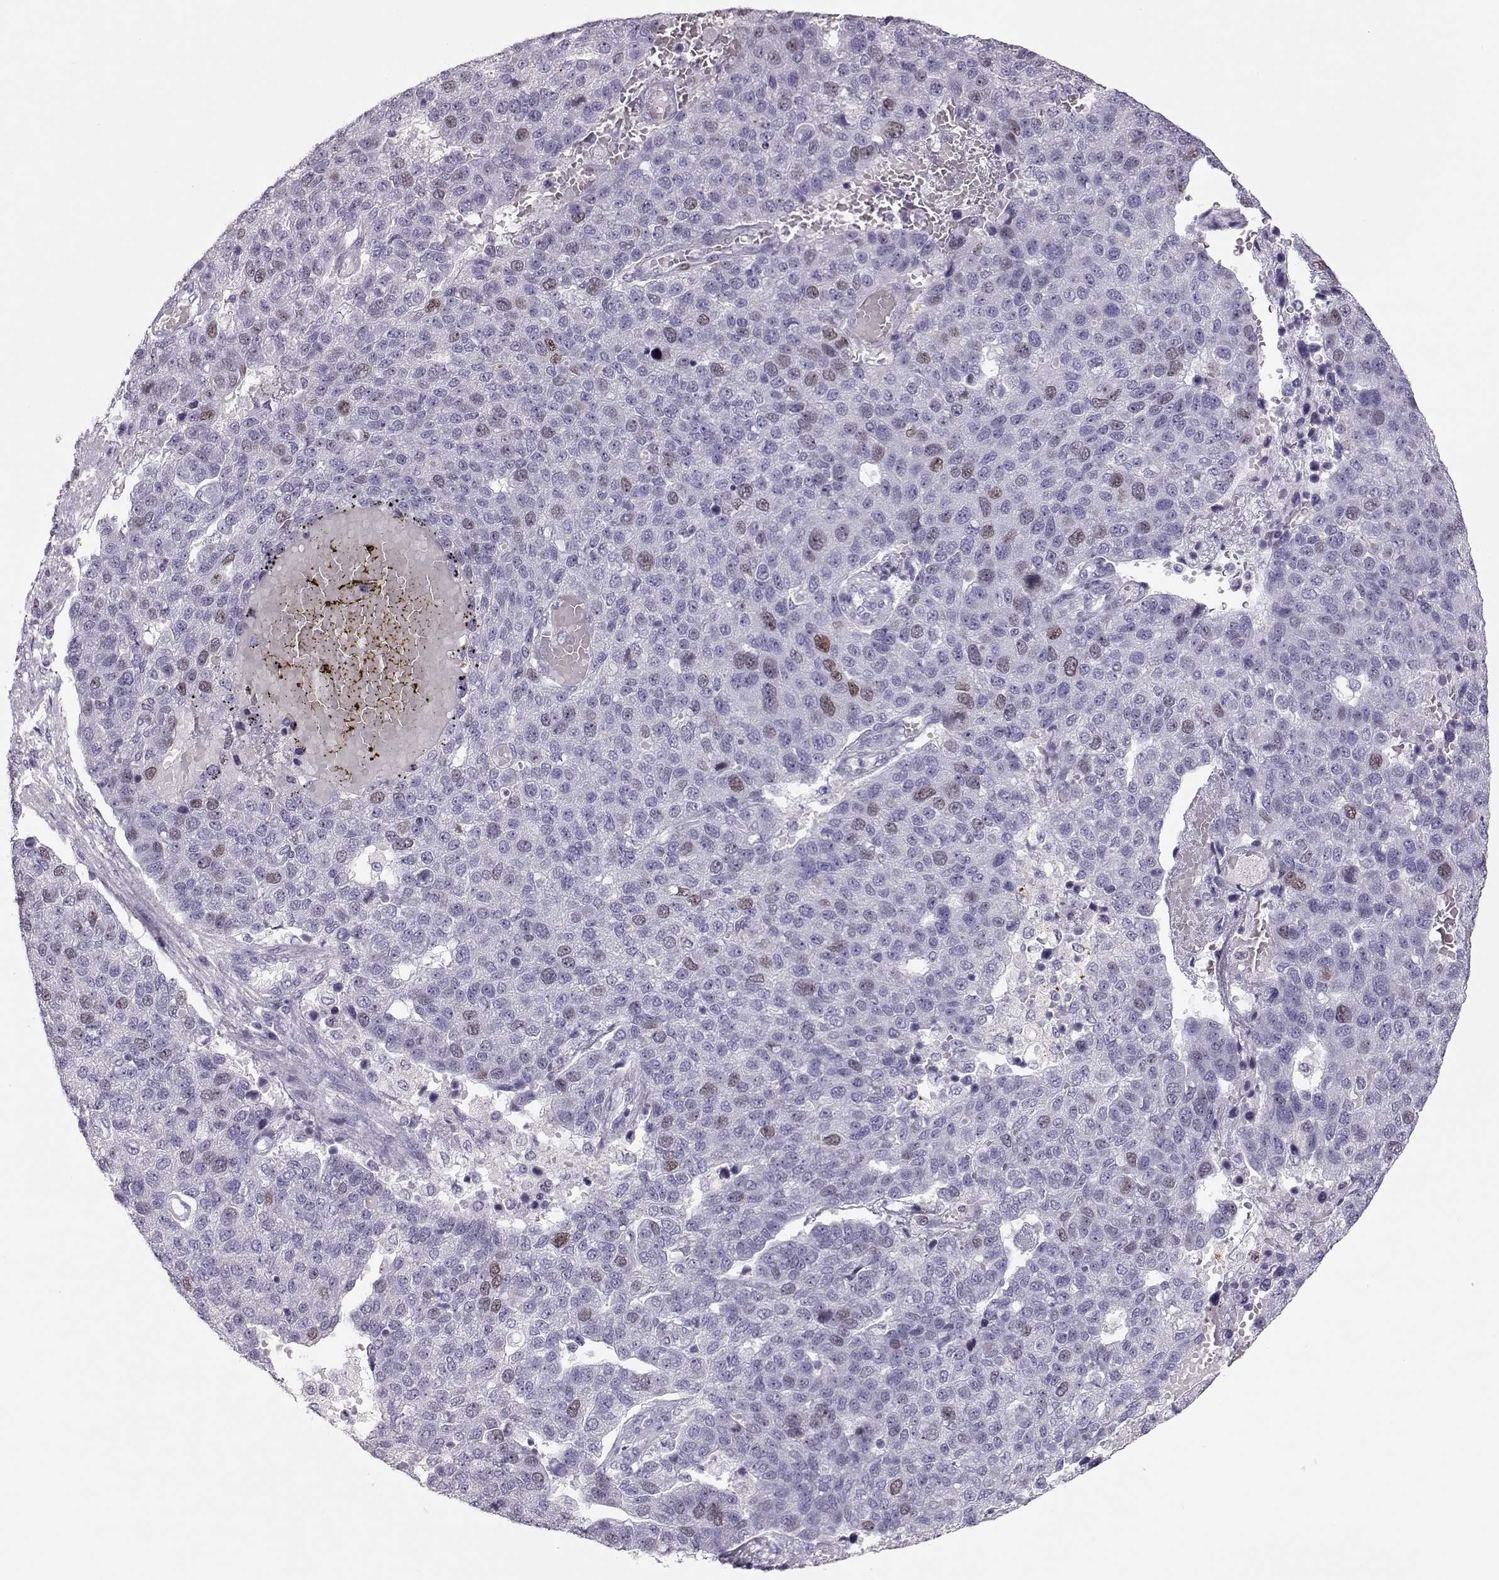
{"staining": {"intensity": "weak", "quantity": "<25%", "location": "nuclear"}, "tissue": "pancreatic cancer", "cell_type": "Tumor cells", "image_type": "cancer", "snomed": [{"axis": "morphology", "description": "Adenocarcinoma, NOS"}, {"axis": "topography", "description": "Pancreas"}], "caption": "Immunohistochemical staining of human pancreatic cancer (adenocarcinoma) exhibits no significant positivity in tumor cells. (Immunohistochemistry (ihc), brightfield microscopy, high magnification).", "gene": "SGO1", "patient": {"sex": "female", "age": 61}}